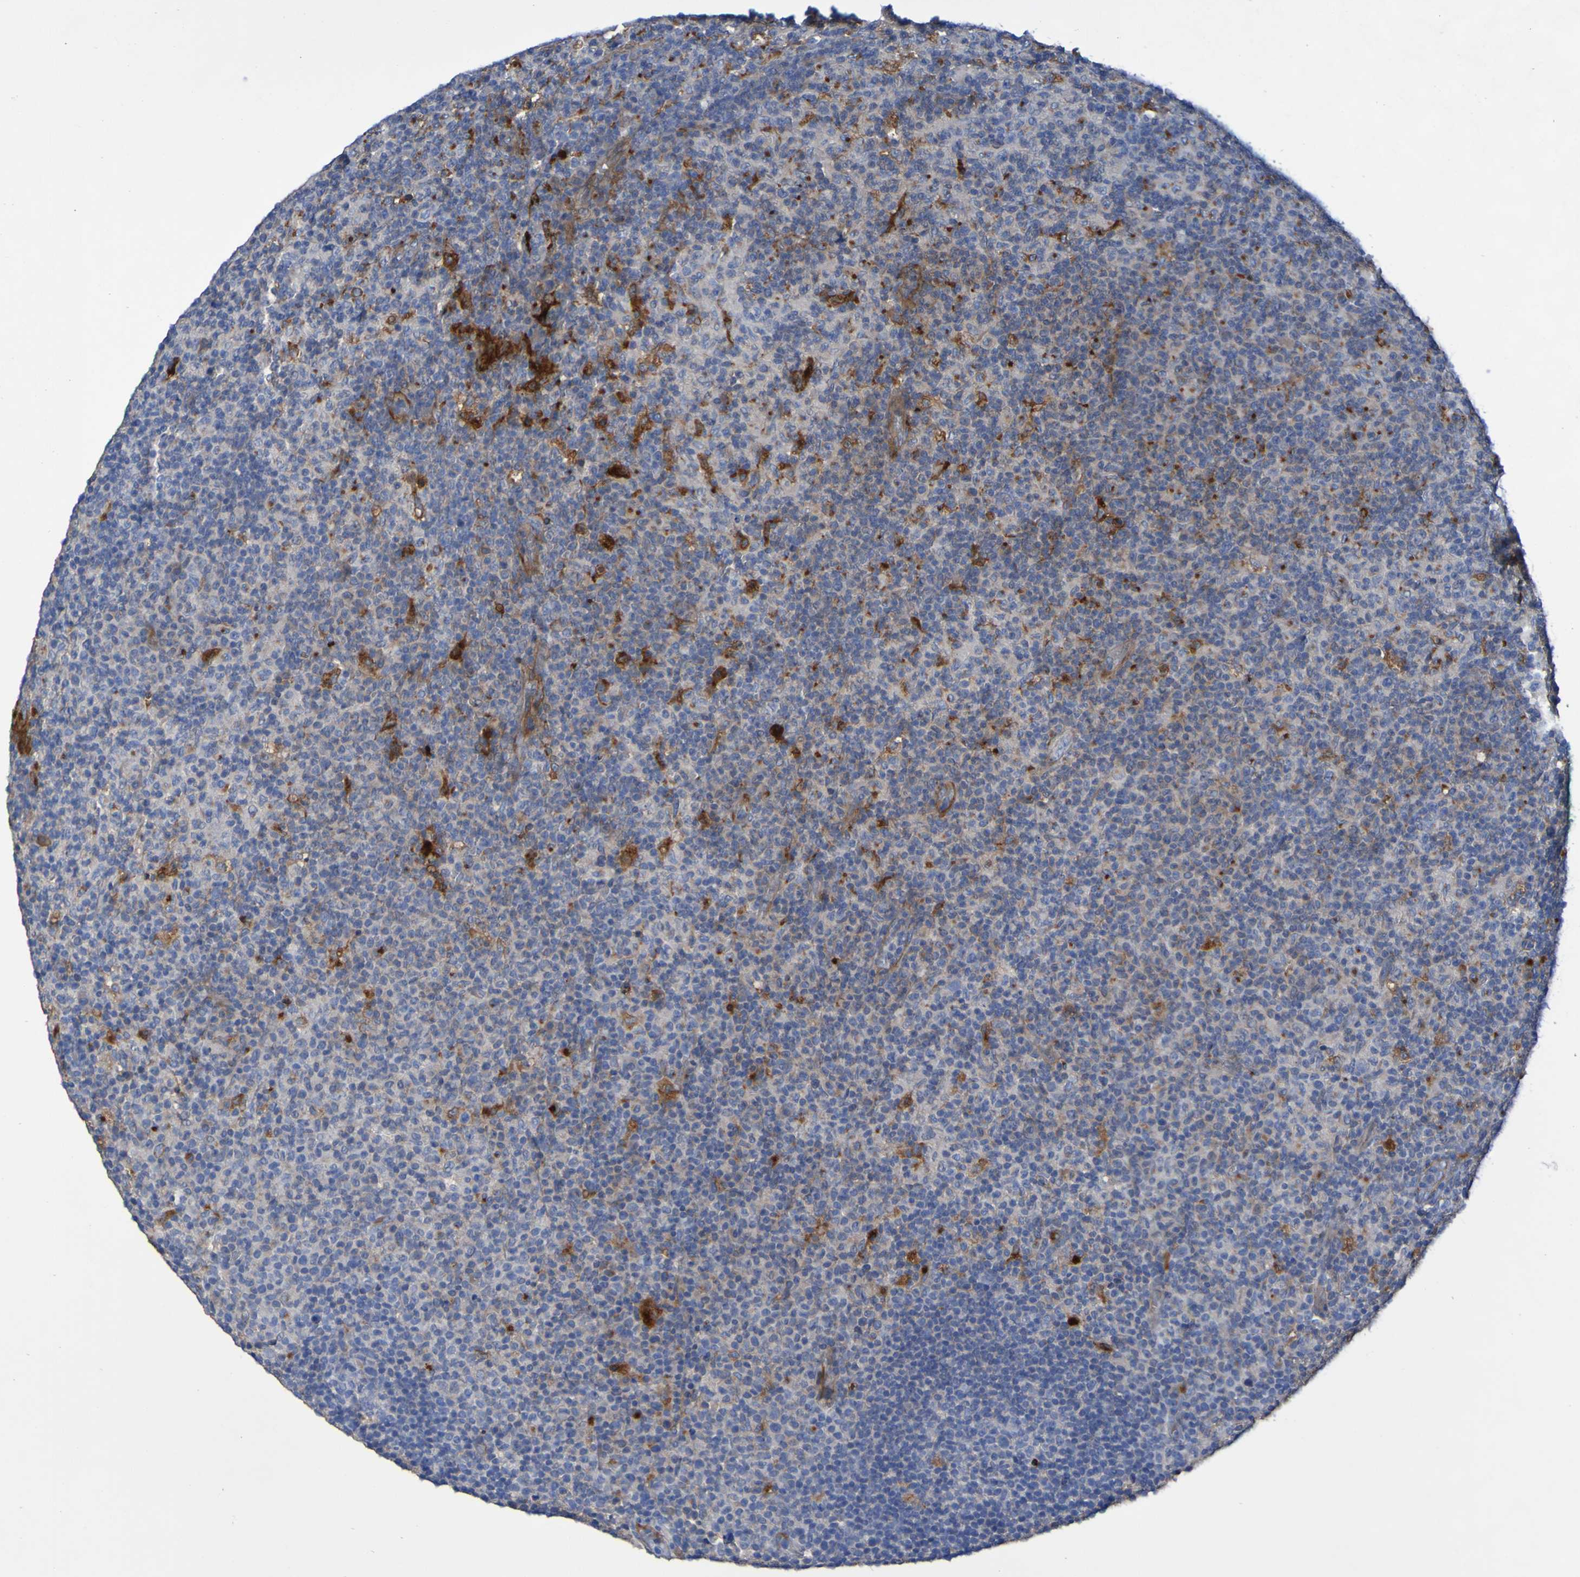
{"staining": {"intensity": "negative", "quantity": "none", "location": "none"}, "tissue": "lymph node", "cell_type": "Germinal center cells", "image_type": "normal", "snomed": [{"axis": "morphology", "description": "Normal tissue, NOS"}, {"axis": "morphology", "description": "Inflammation, NOS"}, {"axis": "topography", "description": "Lymph node"}], "caption": "Protein analysis of normal lymph node reveals no significant staining in germinal center cells.", "gene": "ARHGEF16", "patient": {"sex": "male", "age": 55}}